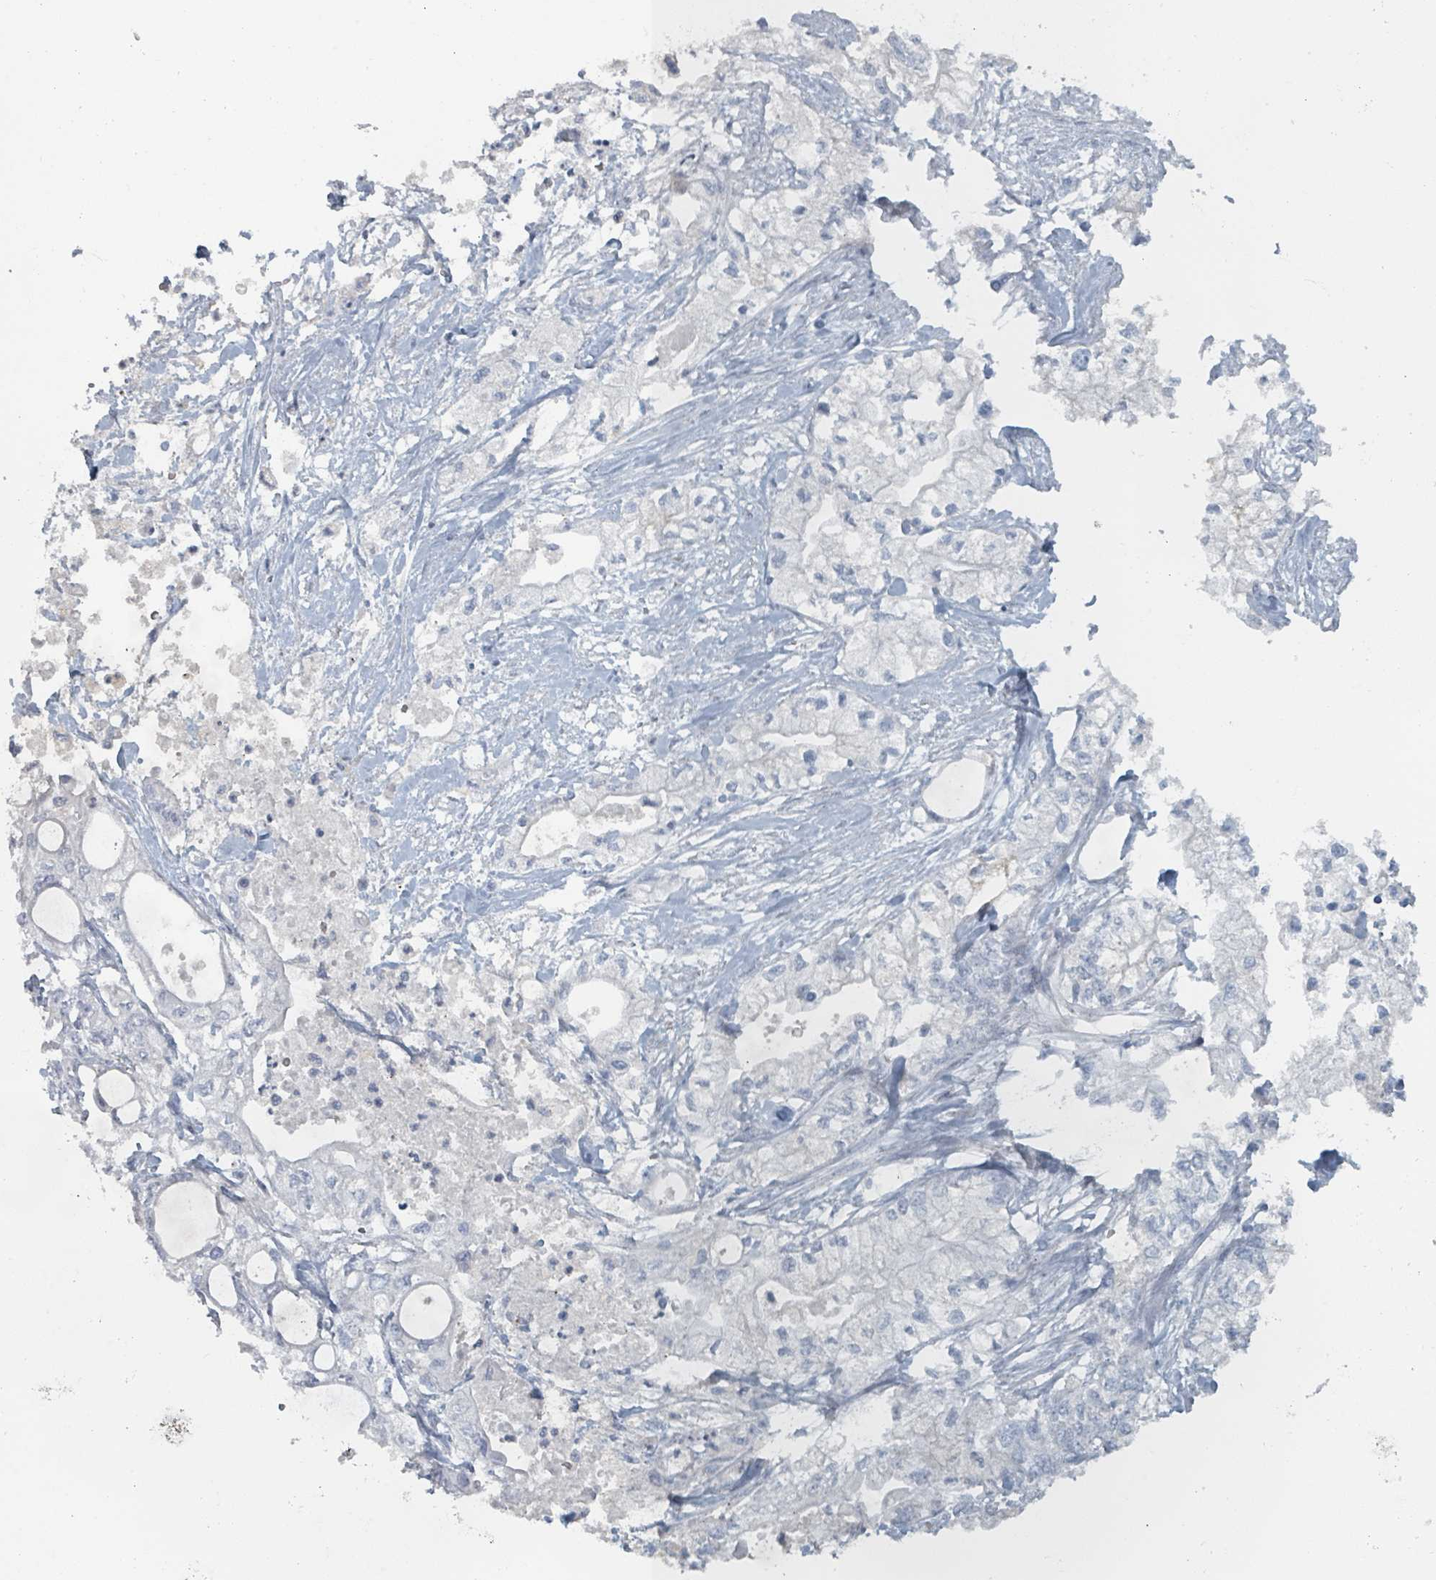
{"staining": {"intensity": "negative", "quantity": "none", "location": "none"}, "tissue": "pancreatic cancer", "cell_type": "Tumor cells", "image_type": "cancer", "snomed": [{"axis": "morphology", "description": "Adenocarcinoma, NOS"}, {"axis": "topography", "description": "Pancreas"}], "caption": "Adenocarcinoma (pancreatic) was stained to show a protein in brown. There is no significant staining in tumor cells.", "gene": "HEATR5A", "patient": {"sex": "male", "age": 79}}